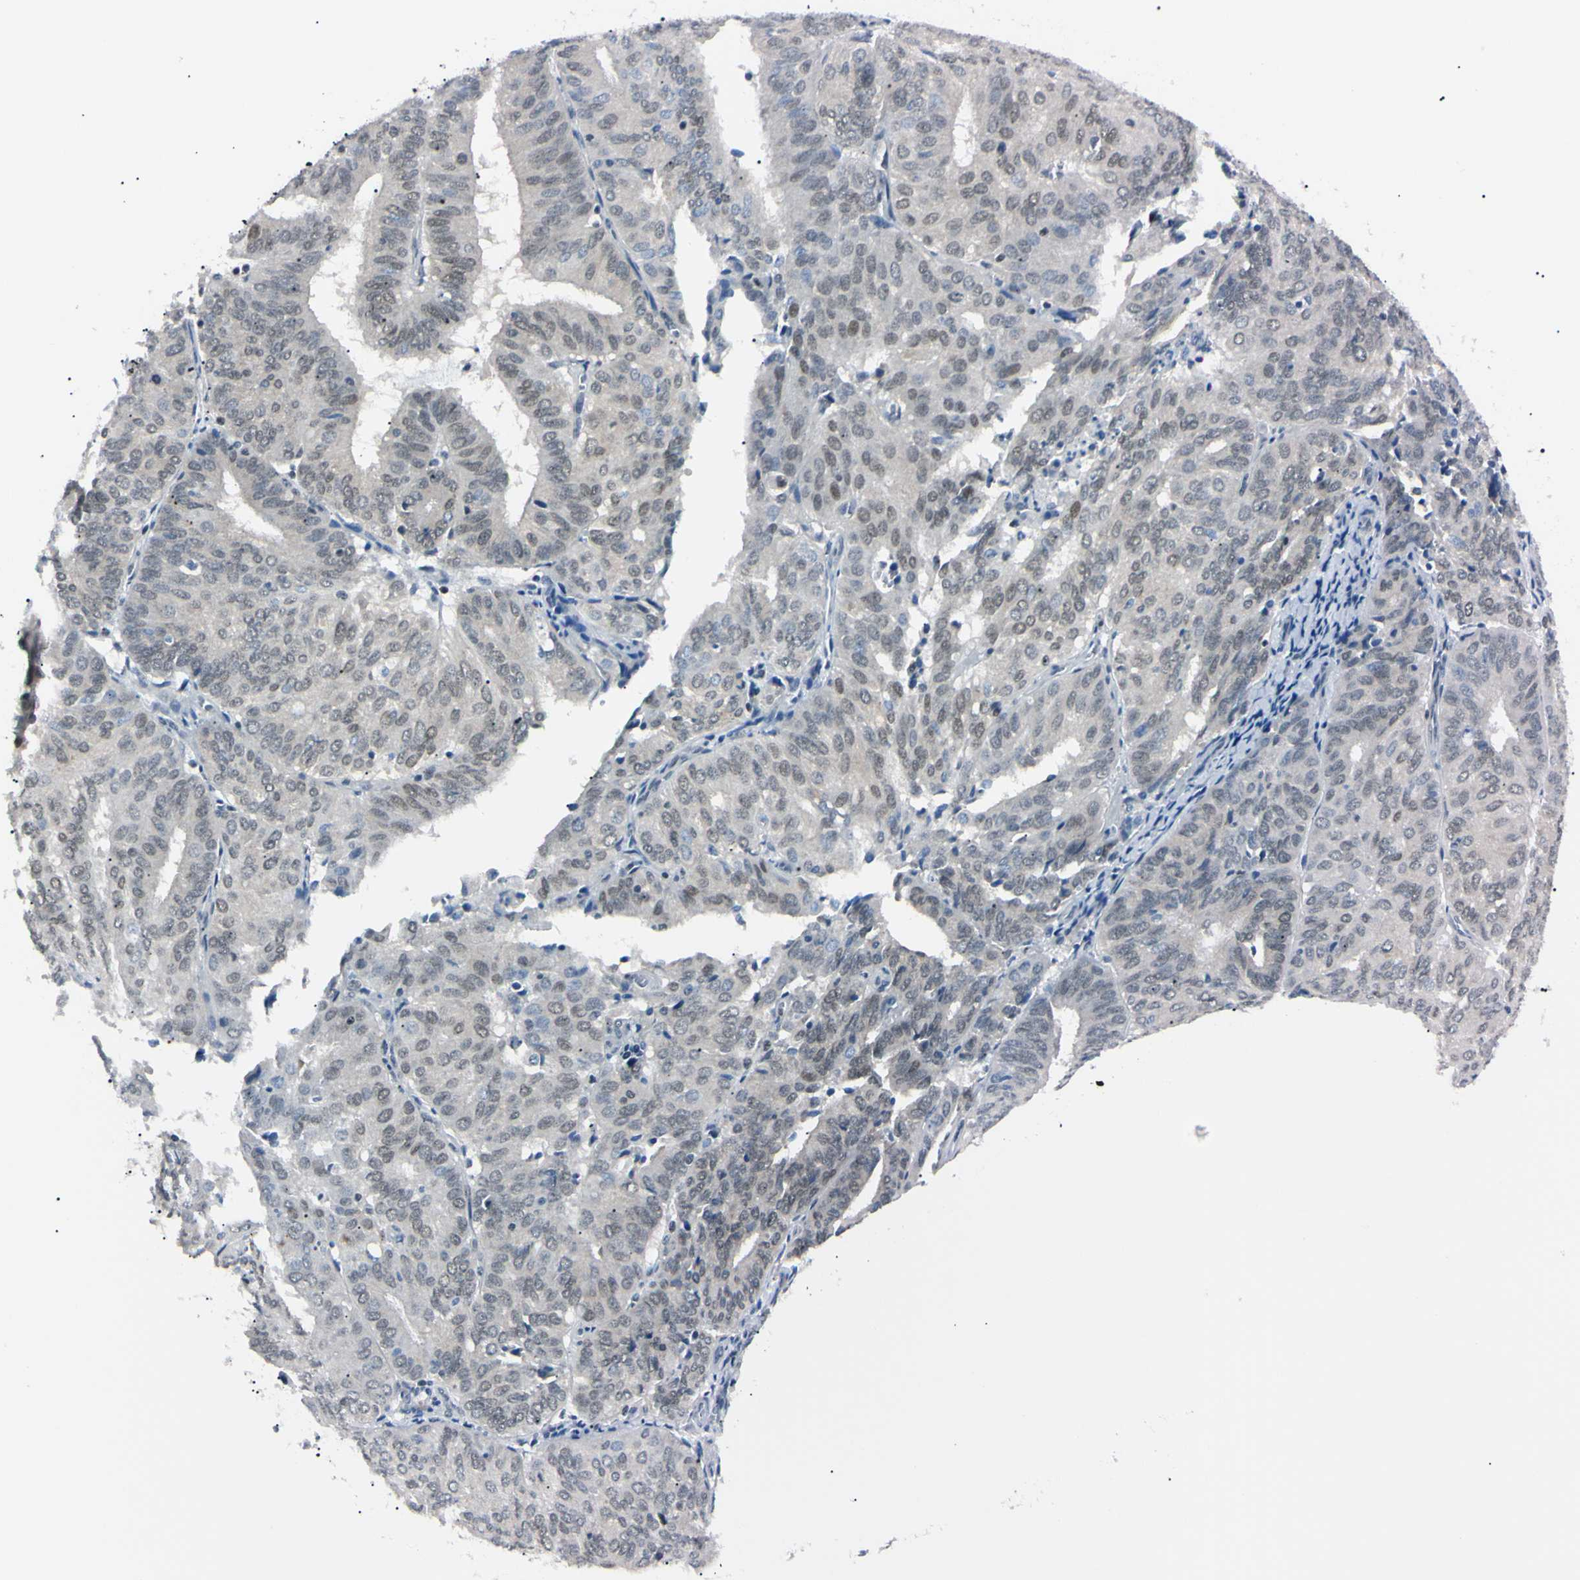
{"staining": {"intensity": "weak", "quantity": ">75%", "location": "nuclear"}, "tissue": "endometrial cancer", "cell_type": "Tumor cells", "image_type": "cancer", "snomed": [{"axis": "morphology", "description": "Adenocarcinoma, NOS"}, {"axis": "topography", "description": "Uterus"}], "caption": "An immunohistochemistry photomicrograph of tumor tissue is shown. Protein staining in brown highlights weak nuclear positivity in endometrial adenocarcinoma within tumor cells.", "gene": "C1orf174", "patient": {"sex": "female", "age": 60}}